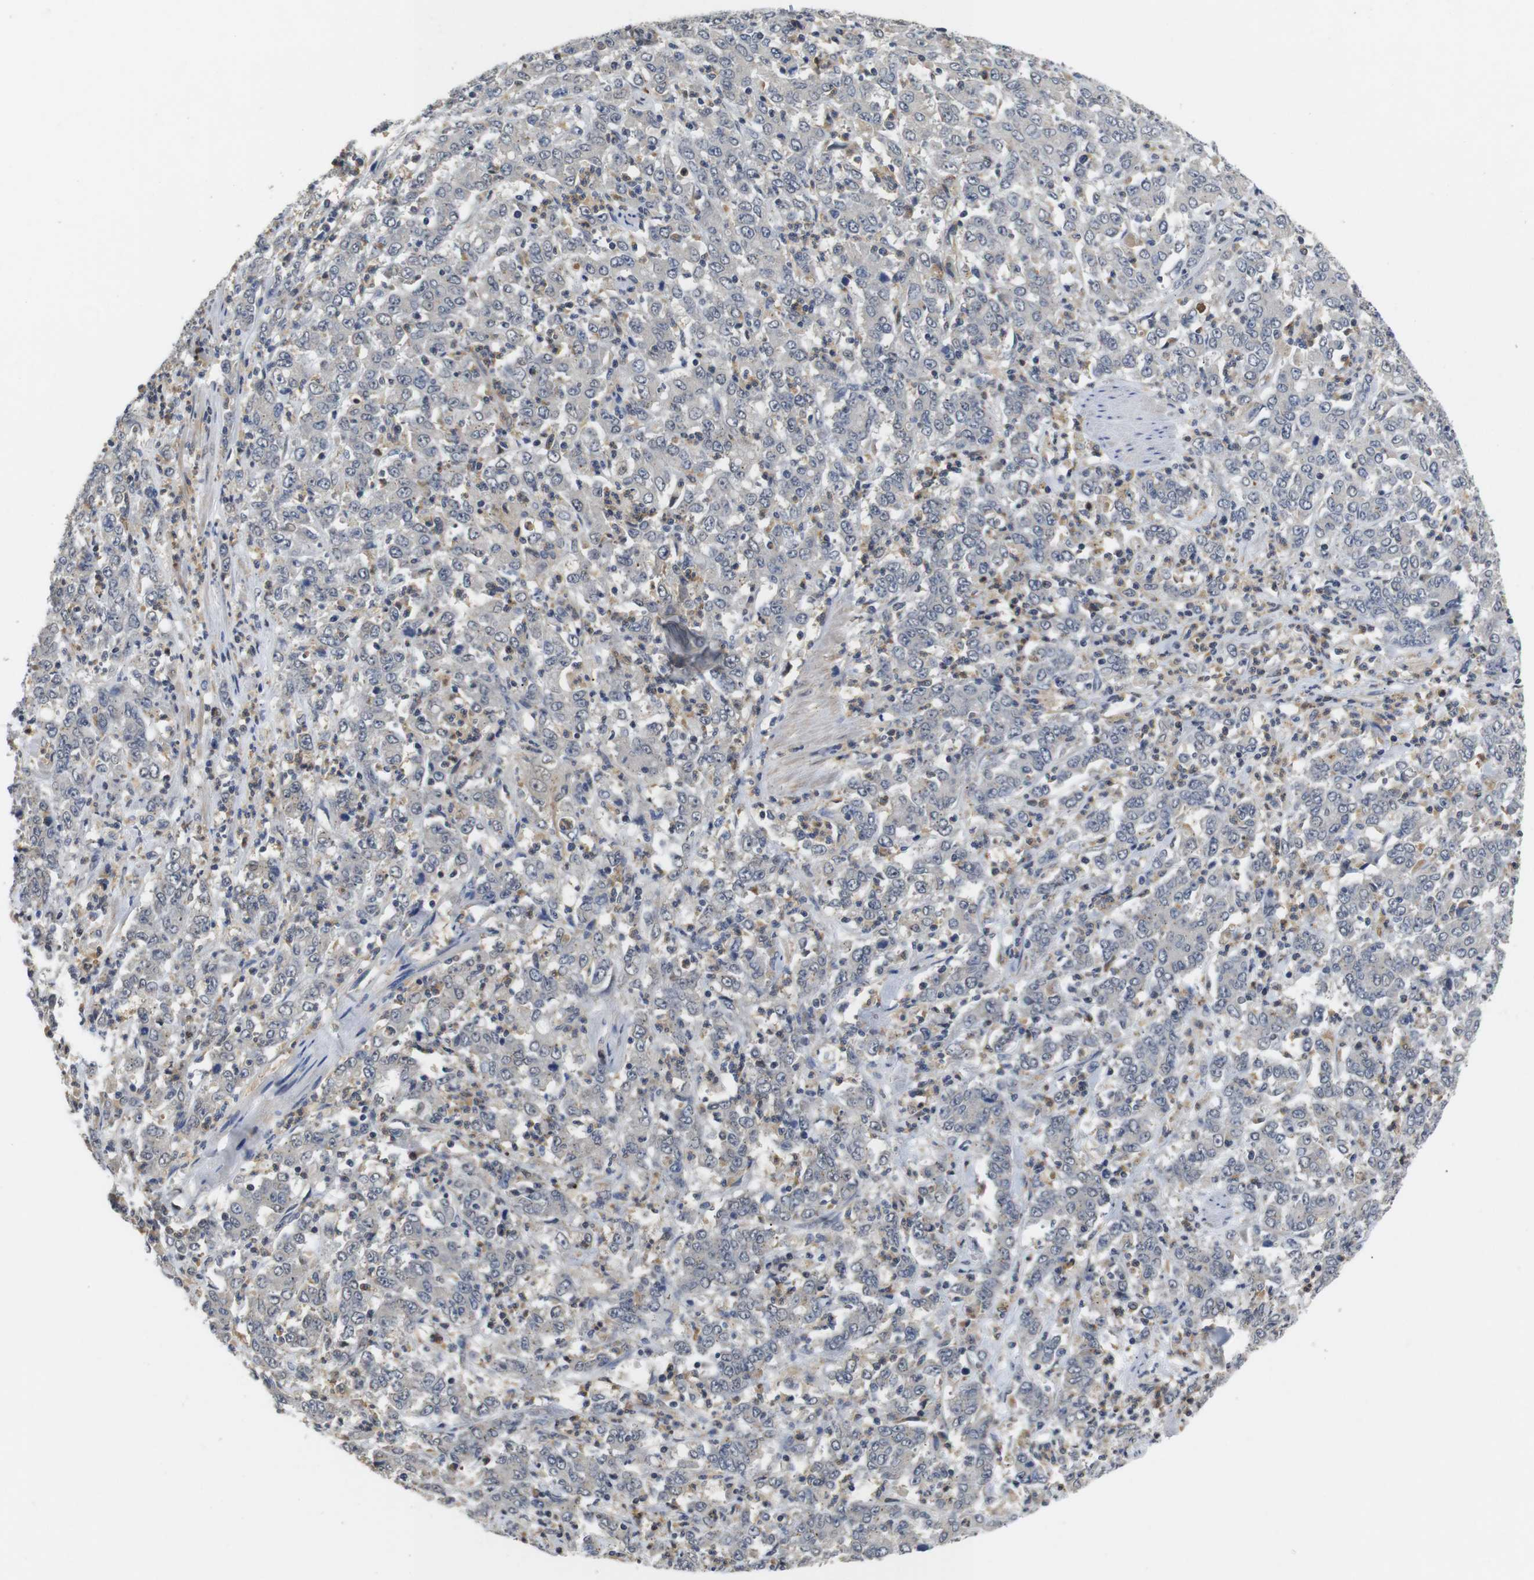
{"staining": {"intensity": "negative", "quantity": "none", "location": "none"}, "tissue": "stomach cancer", "cell_type": "Tumor cells", "image_type": "cancer", "snomed": [{"axis": "morphology", "description": "Adenocarcinoma, NOS"}, {"axis": "topography", "description": "Stomach, lower"}], "caption": "High magnification brightfield microscopy of stomach adenocarcinoma stained with DAB (3,3'-diaminobenzidine) (brown) and counterstained with hematoxylin (blue): tumor cells show no significant staining.", "gene": "FNTA", "patient": {"sex": "female", "age": 71}}